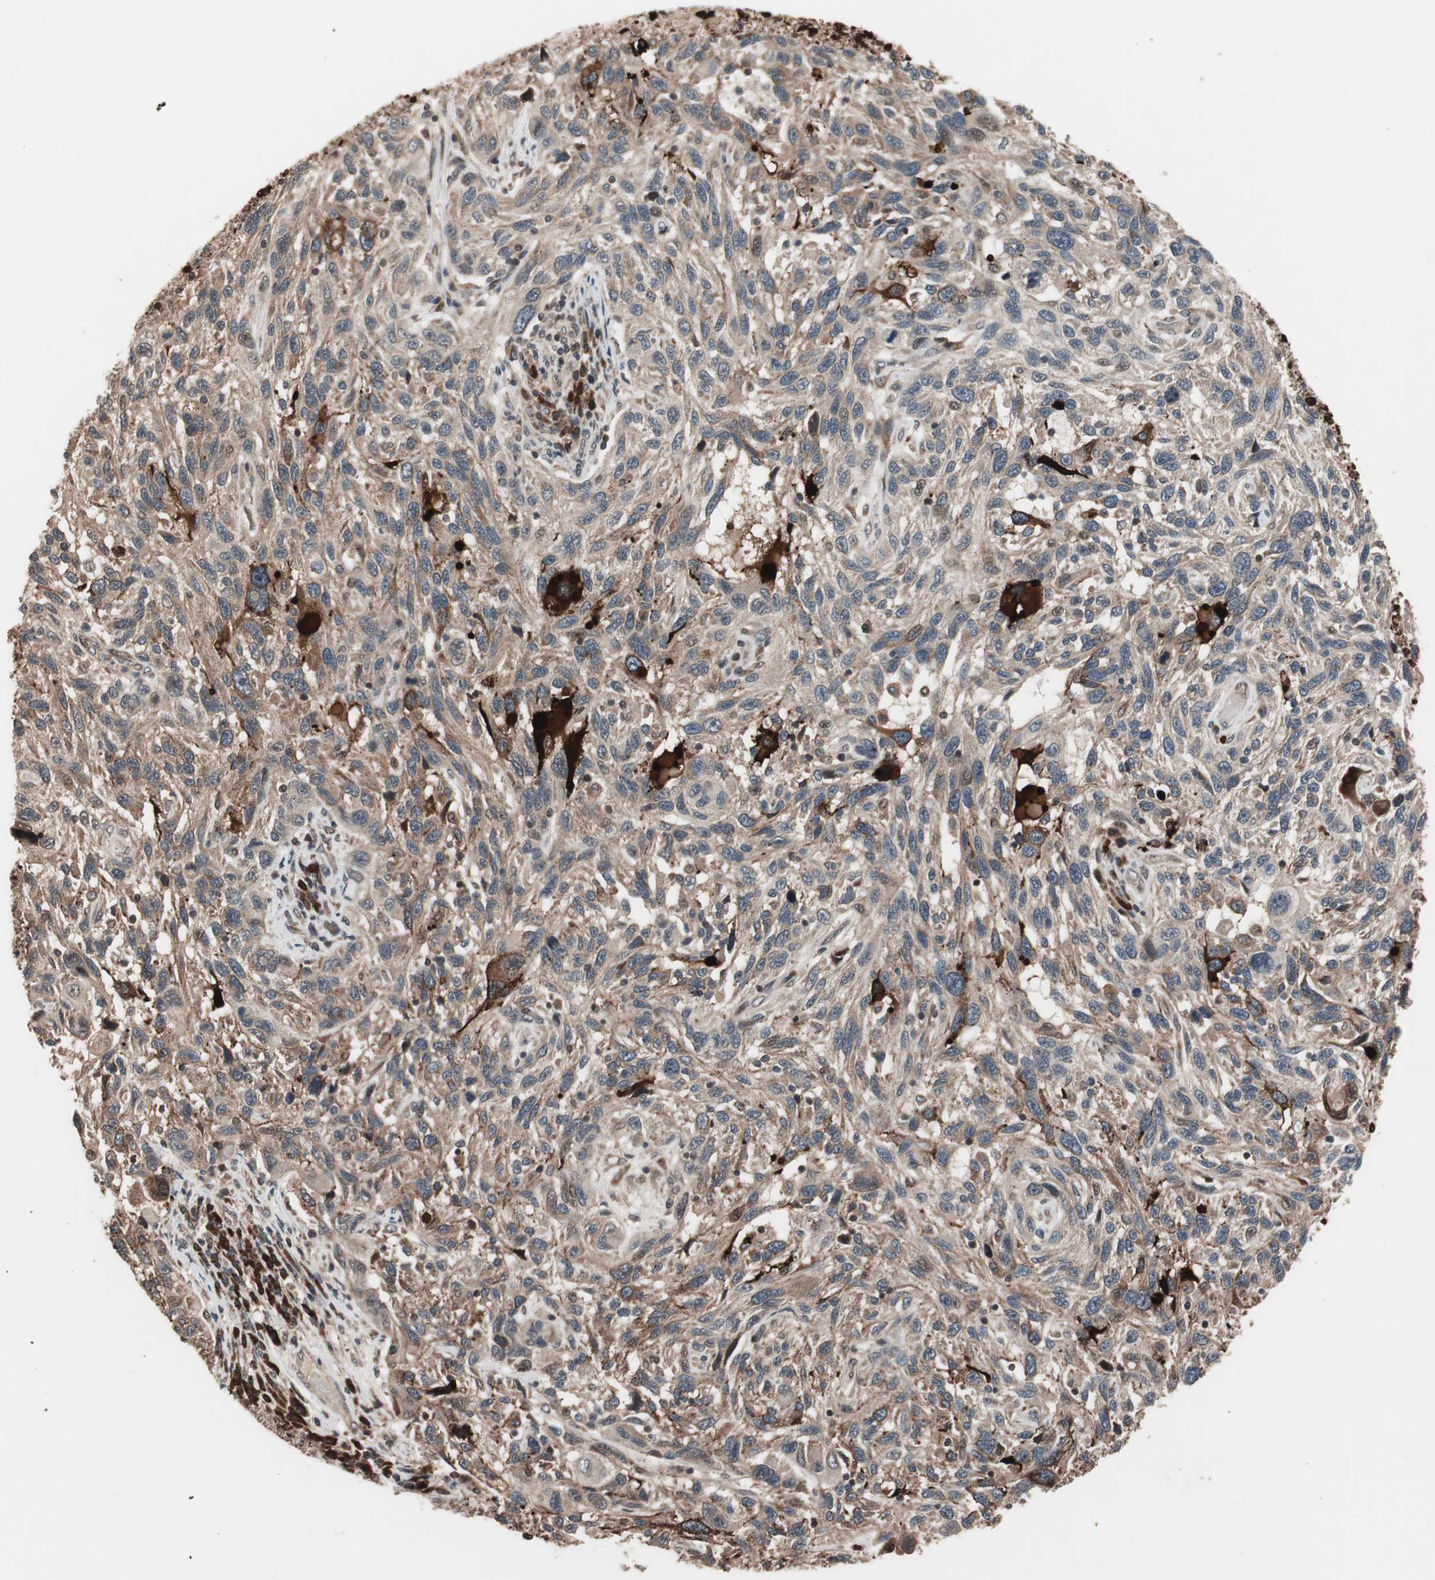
{"staining": {"intensity": "moderate", "quantity": ">75%", "location": "cytoplasmic/membranous"}, "tissue": "melanoma", "cell_type": "Tumor cells", "image_type": "cancer", "snomed": [{"axis": "morphology", "description": "Malignant melanoma, NOS"}, {"axis": "topography", "description": "Skin"}], "caption": "Malignant melanoma tissue exhibits moderate cytoplasmic/membranous staining in approximately >75% of tumor cells", "gene": "NF2", "patient": {"sex": "male", "age": 53}}